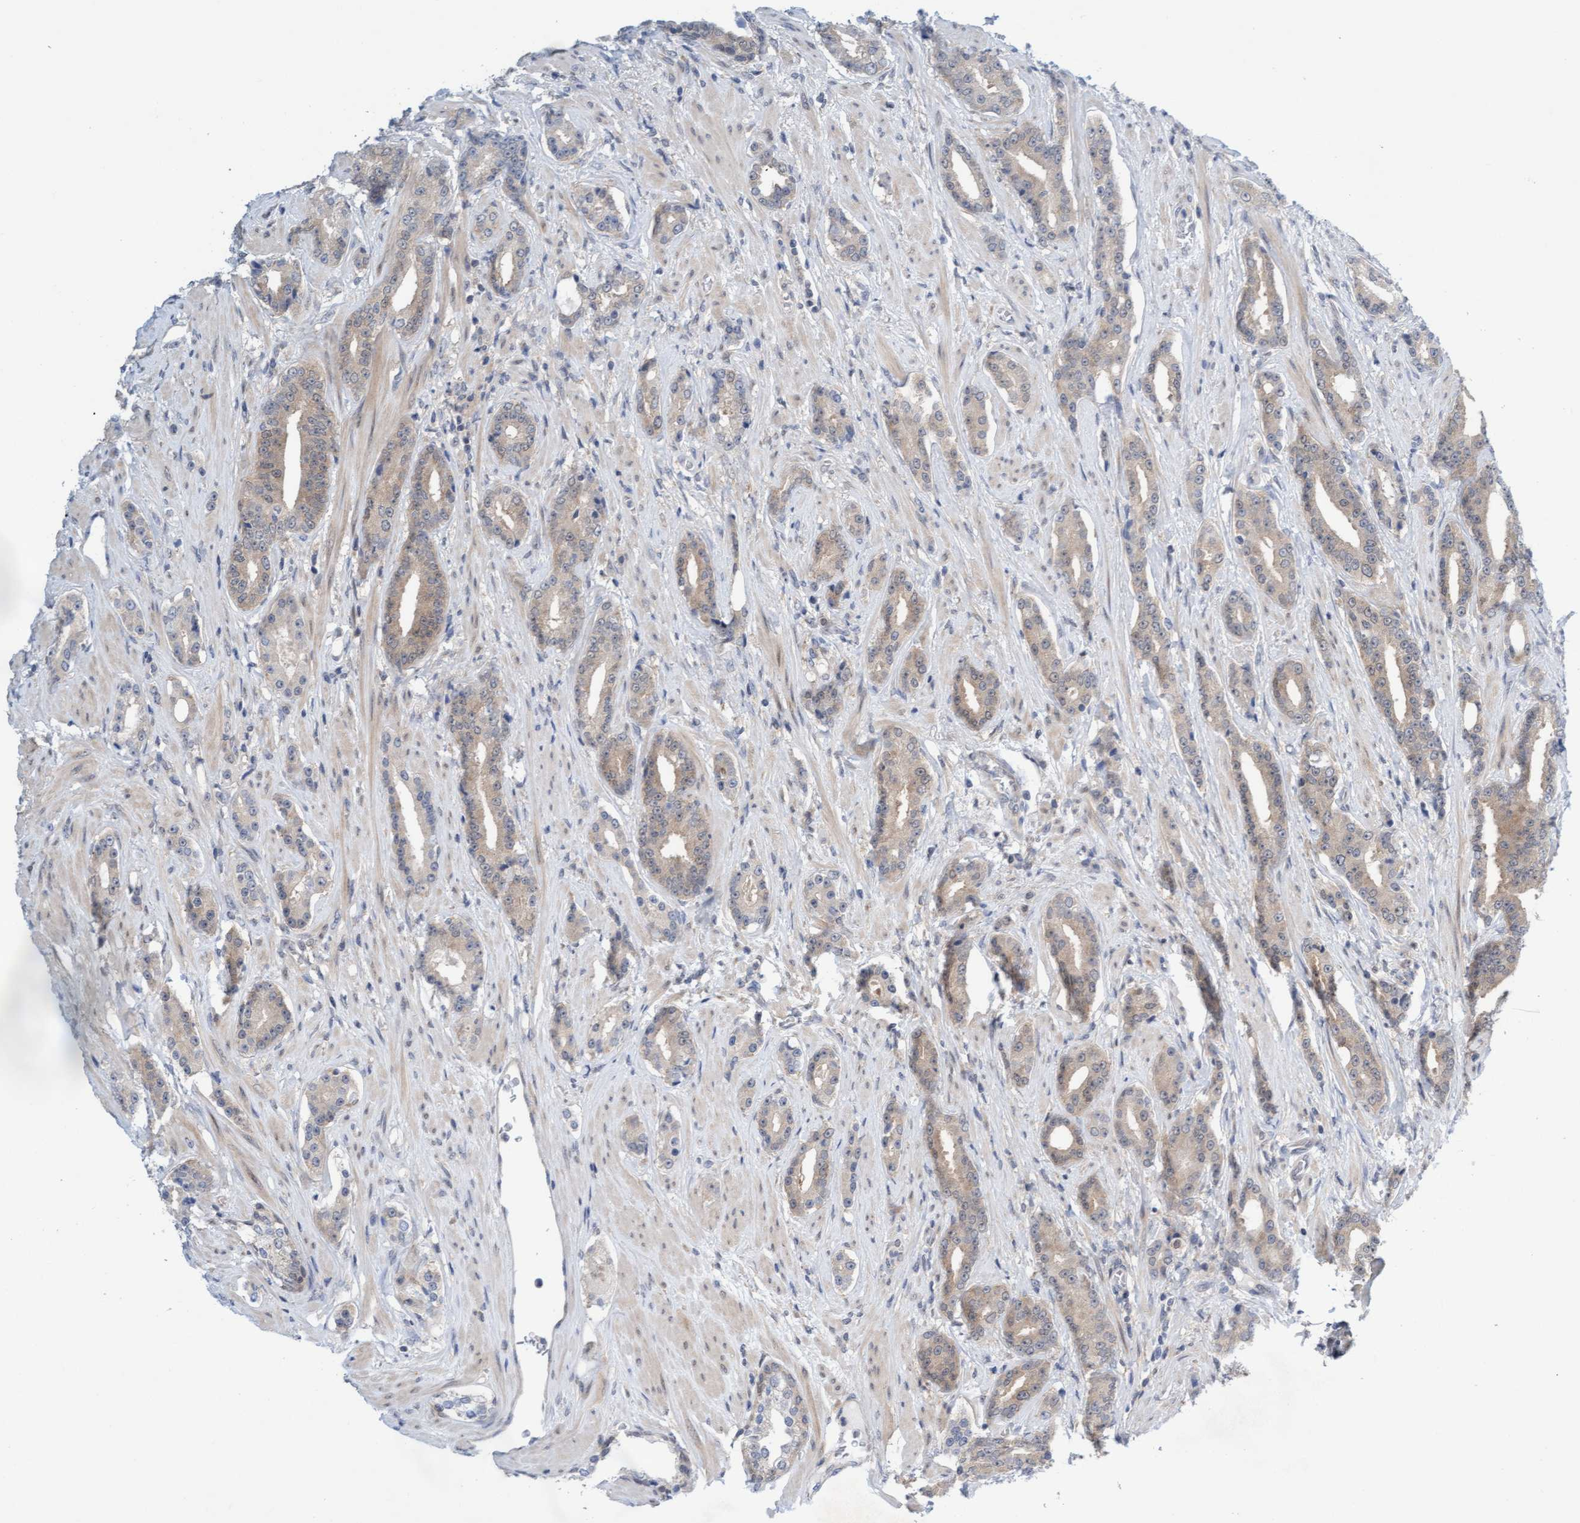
{"staining": {"intensity": "weak", "quantity": ">75%", "location": "cytoplasmic/membranous"}, "tissue": "prostate cancer", "cell_type": "Tumor cells", "image_type": "cancer", "snomed": [{"axis": "morphology", "description": "Adenocarcinoma, High grade"}, {"axis": "topography", "description": "Prostate"}], "caption": "The image exhibits staining of prostate adenocarcinoma (high-grade), revealing weak cytoplasmic/membranous protein positivity (brown color) within tumor cells.", "gene": "AMZ2", "patient": {"sex": "male", "age": 71}}